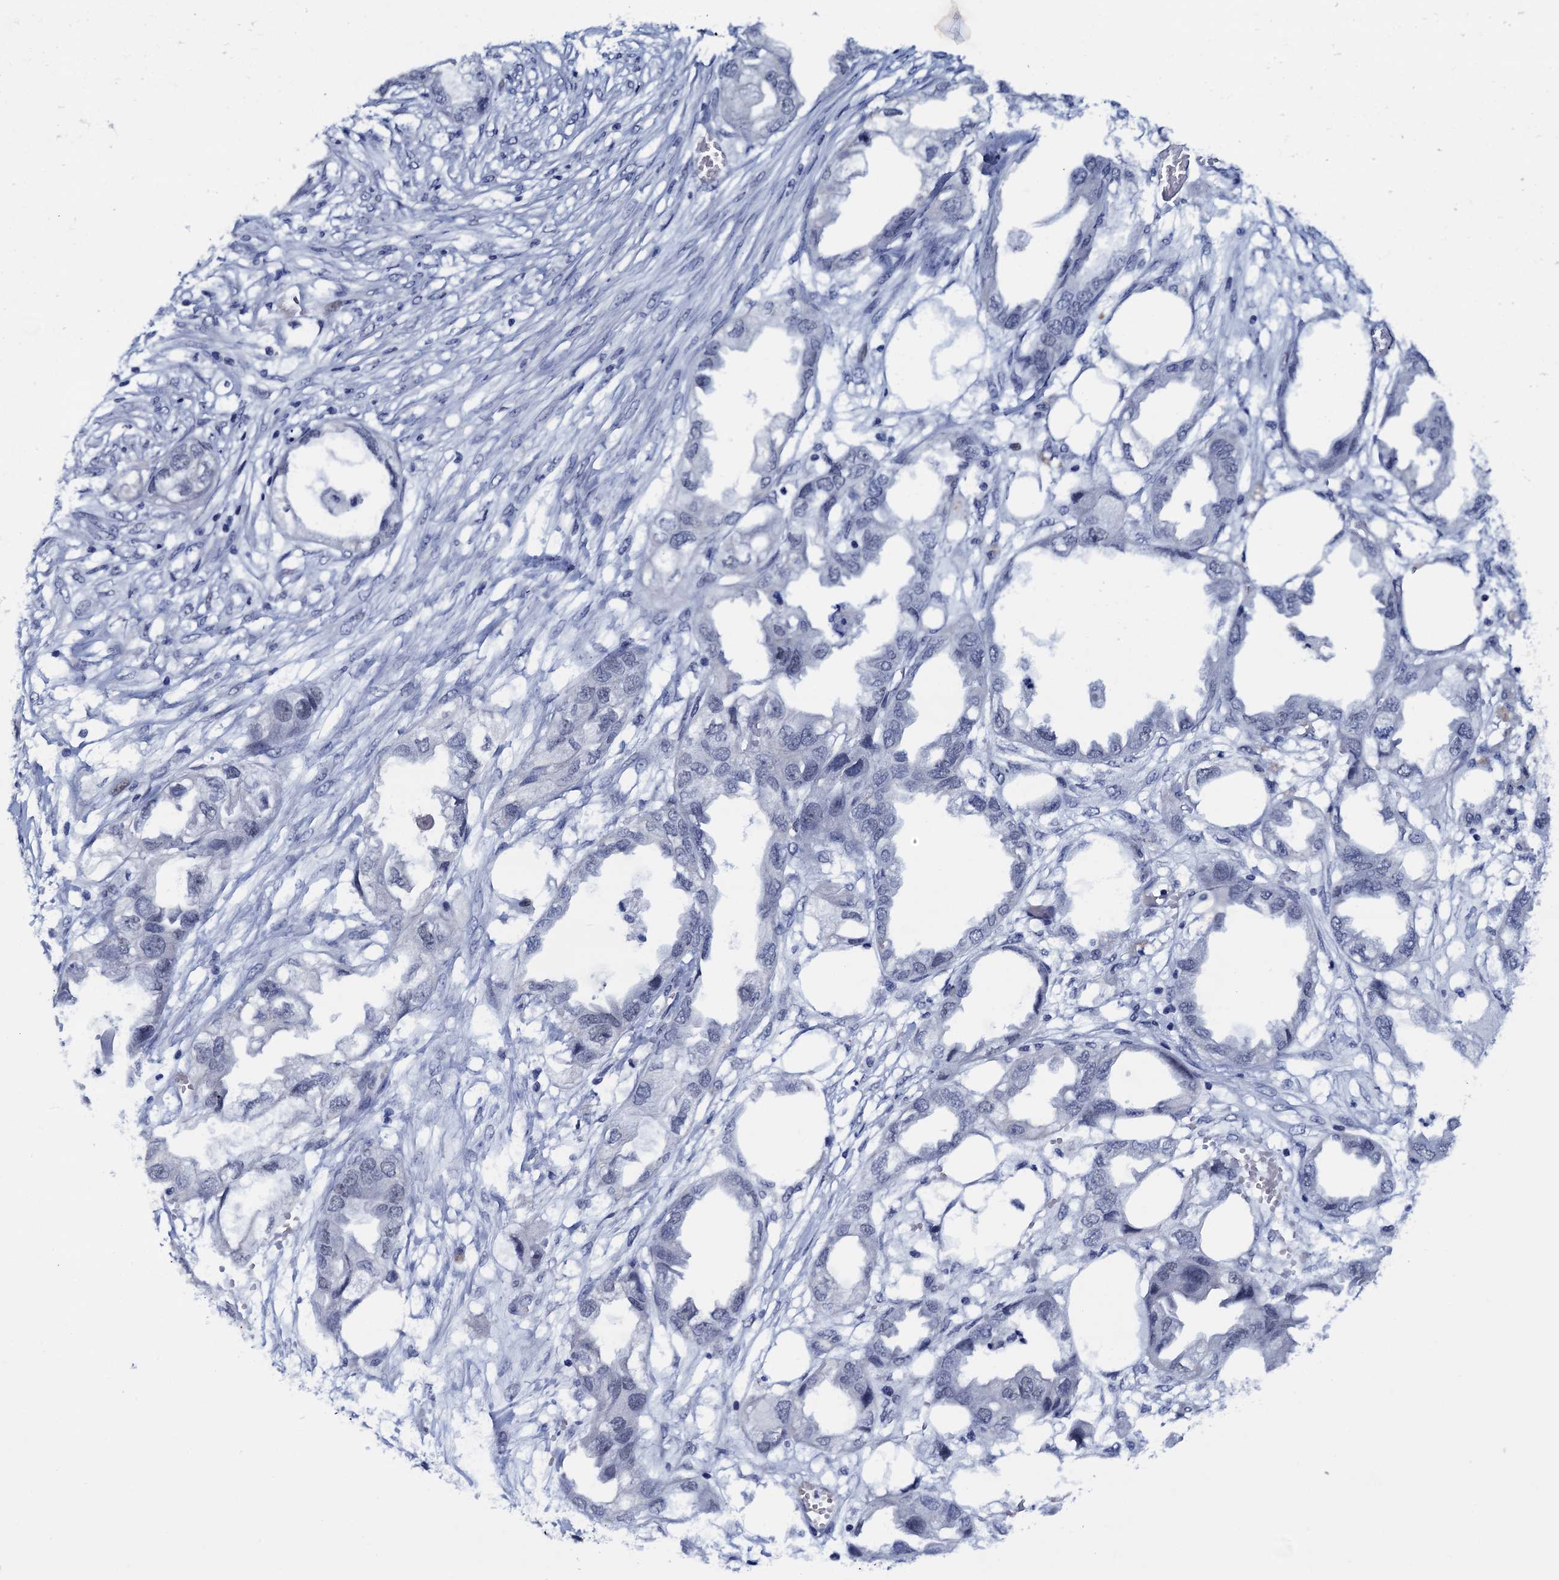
{"staining": {"intensity": "negative", "quantity": "none", "location": "none"}, "tissue": "endometrial cancer", "cell_type": "Tumor cells", "image_type": "cancer", "snomed": [{"axis": "morphology", "description": "Adenocarcinoma, NOS"}, {"axis": "morphology", "description": "Adenocarcinoma, metastatic, NOS"}, {"axis": "topography", "description": "Adipose tissue"}, {"axis": "topography", "description": "Endometrium"}], "caption": "This is an immunohistochemistry (IHC) image of endometrial metastatic adenocarcinoma. There is no positivity in tumor cells.", "gene": "FNBP4", "patient": {"sex": "female", "age": 67}}